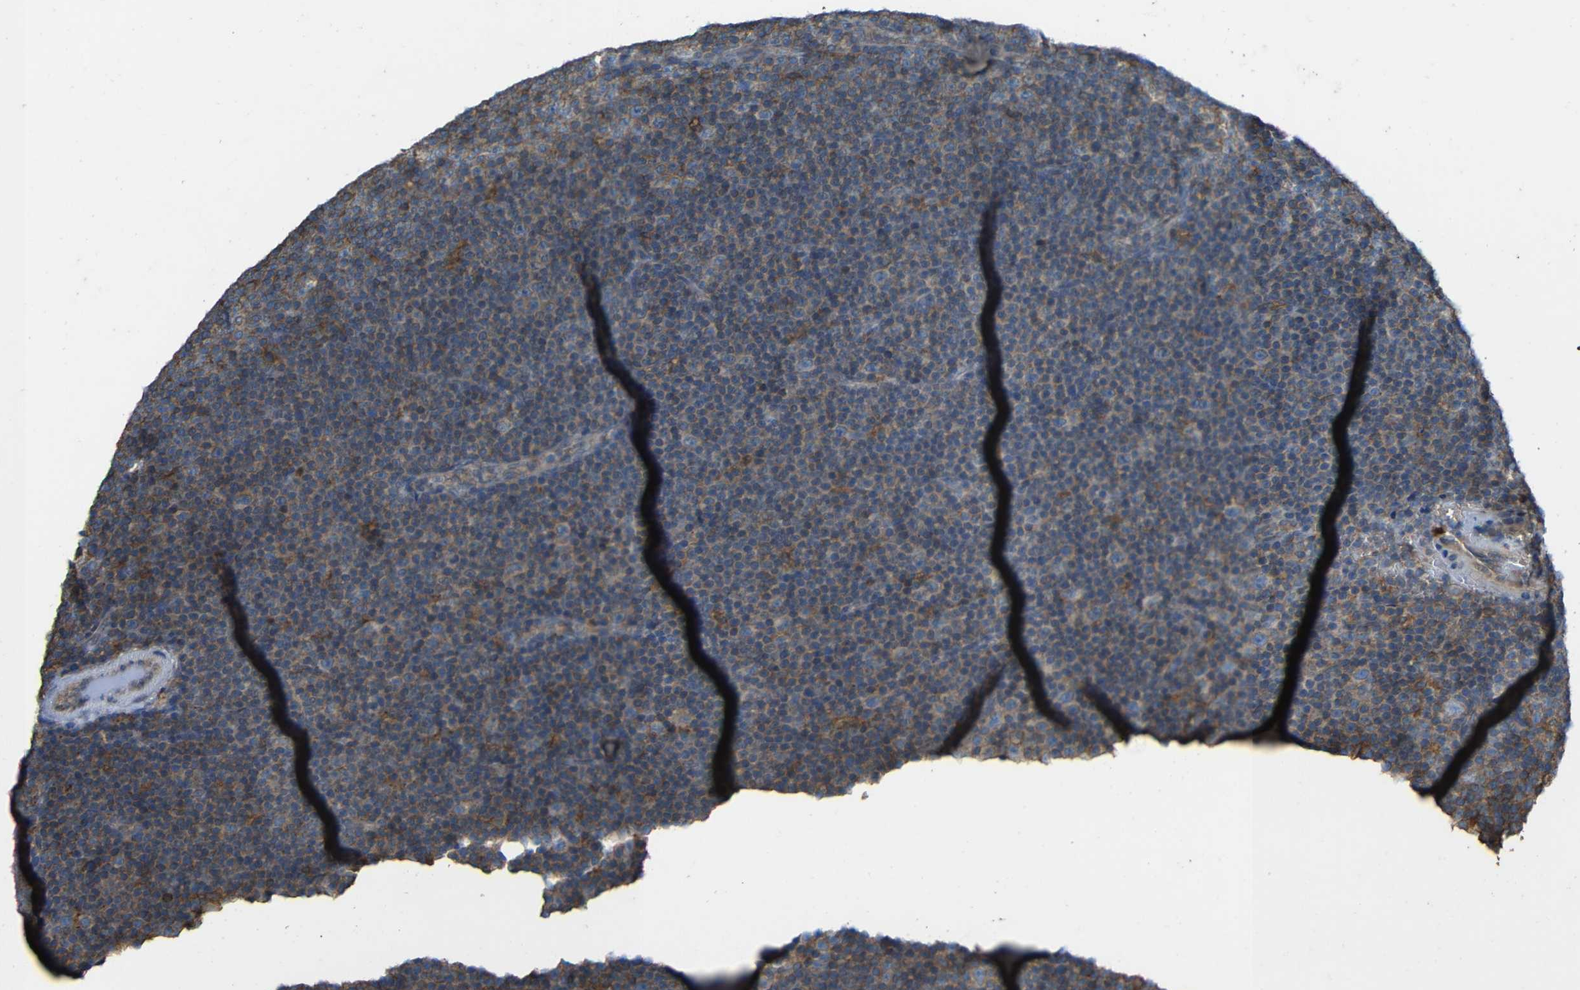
{"staining": {"intensity": "moderate", "quantity": "<25%", "location": "cytoplasmic/membranous"}, "tissue": "lymphoma", "cell_type": "Tumor cells", "image_type": "cancer", "snomed": [{"axis": "morphology", "description": "Malignant lymphoma, non-Hodgkin's type, Low grade"}, {"axis": "topography", "description": "Lymph node"}], "caption": "Malignant lymphoma, non-Hodgkin's type (low-grade) stained for a protein reveals moderate cytoplasmic/membranous positivity in tumor cells.", "gene": "TREM2", "patient": {"sex": "female", "age": 67}}